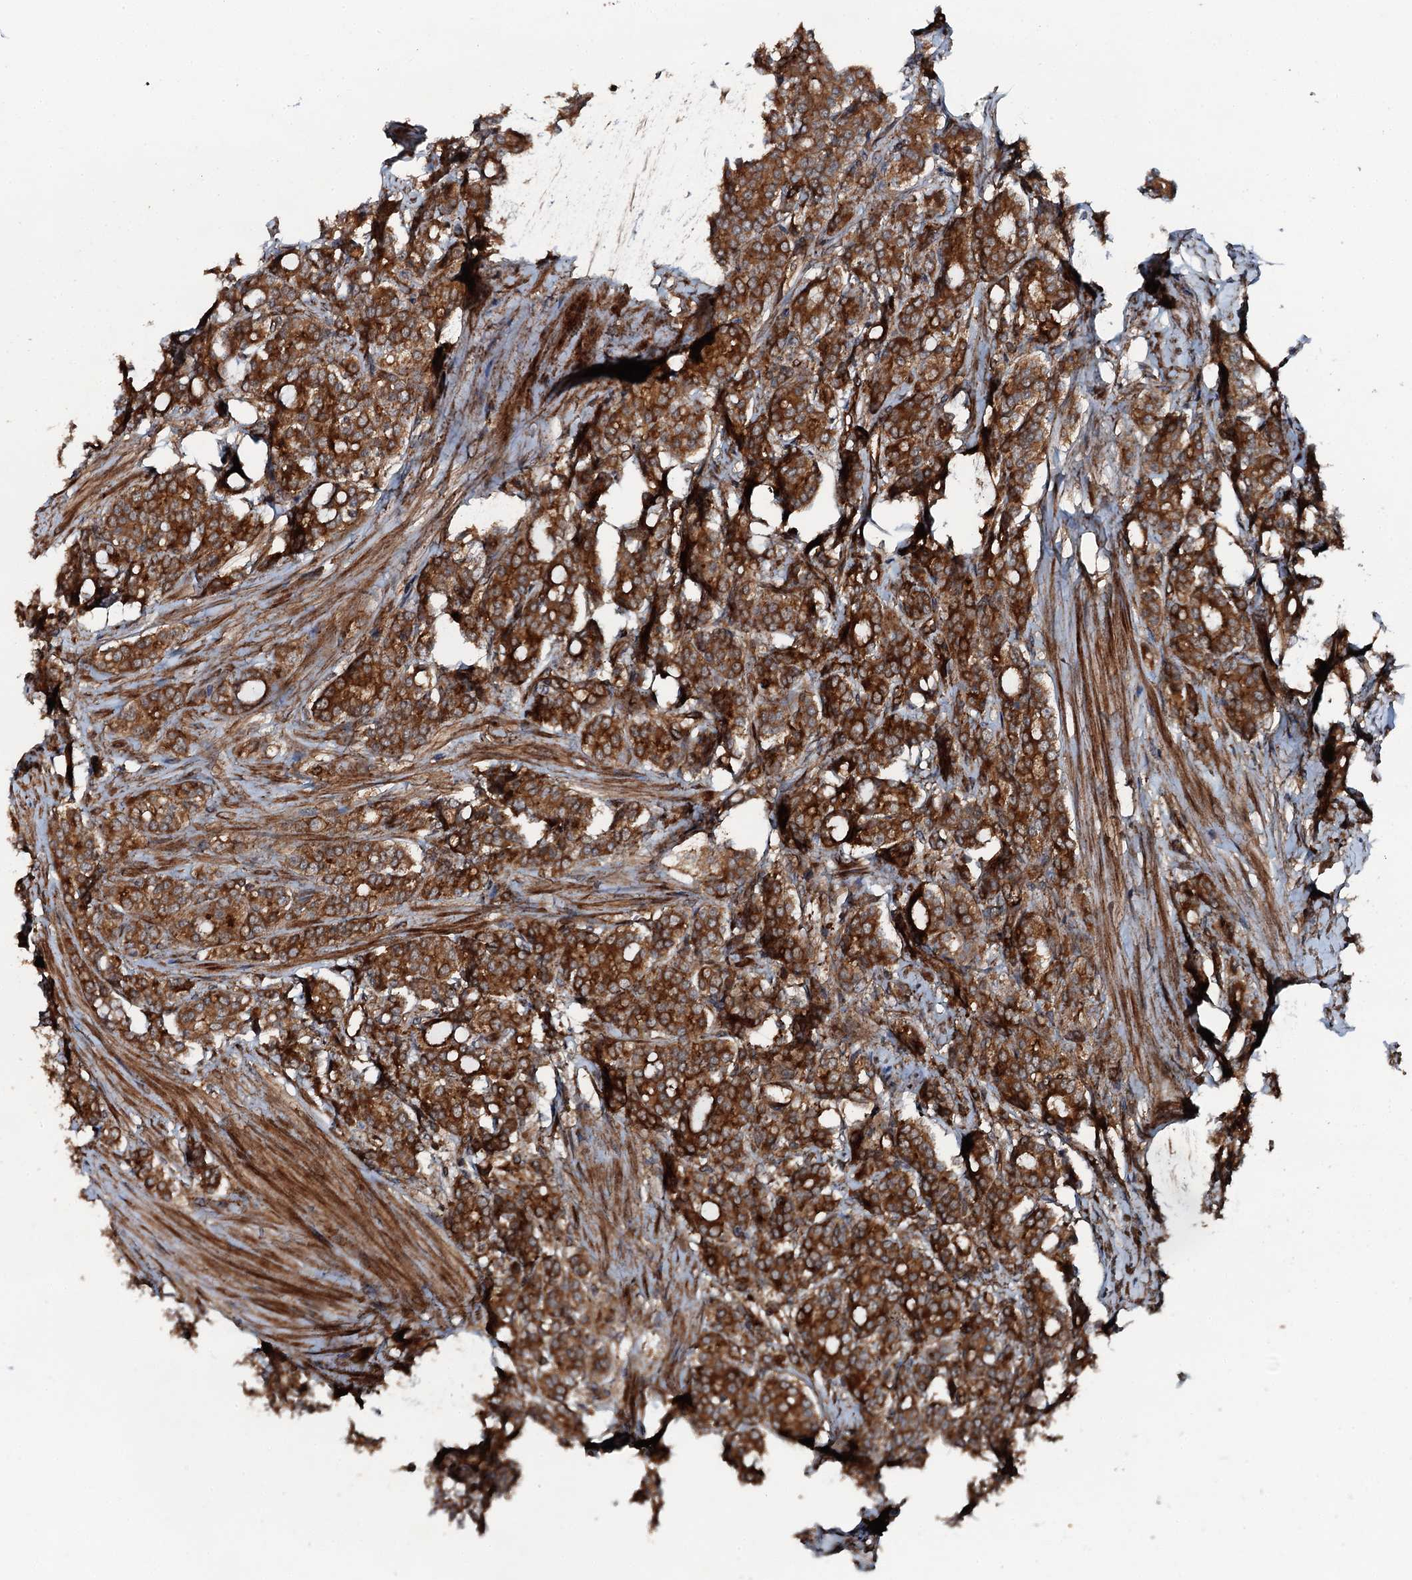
{"staining": {"intensity": "strong", "quantity": ">75%", "location": "cytoplasmic/membranous"}, "tissue": "prostate cancer", "cell_type": "Tumor cells", "image_type": "cancer", "snomed": [{"axis": "morphology", "description": "Adenocarcinoma, High grade"}, {"axis": "topography", "description": "Prostate"}], "caption": "This is an image of IHC staining of high-grade adenocarcinoma (prostate), which shows strong staining in the cytoplasmic/membranous of tumor cells.", "gene": "FLYWCH1", "patient": {"sex": "male", "age": 62}}